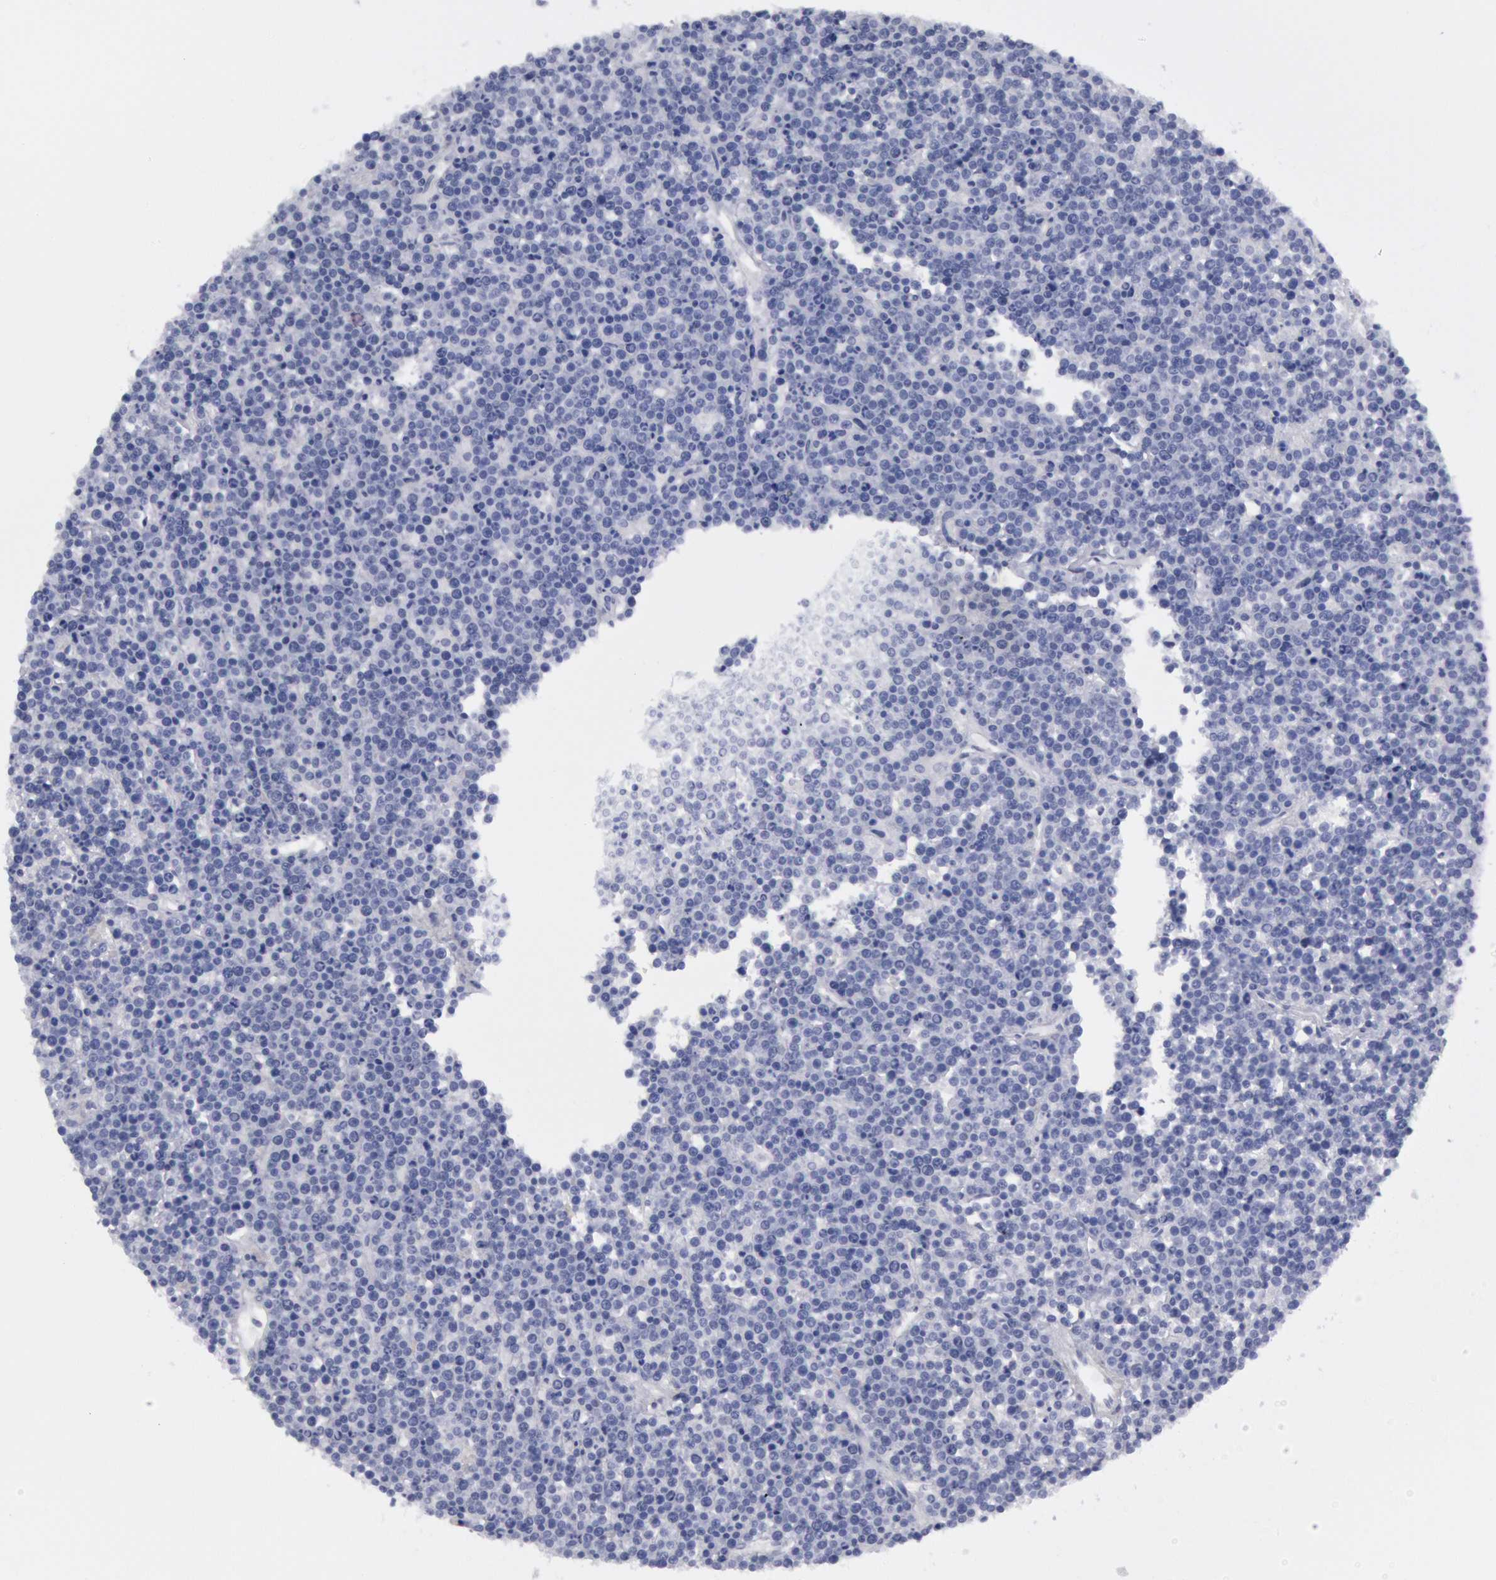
{"staining": {"intensity": "negative", "quantity": "none", "location": "none"}, "tissue": "lymphoma", "cell_type": "Tumor cells", "image_type": "cancer", "snomed": [{"axis": "morphology", "description": "Malignant lymphoma, non-Hodgkin's type, High grade"}, {"axis": "topography", "description": "Ovary"}], "caption": "A high-resolution histopathology image shows immunohistochemistry staining of high-grade malignant lymphoma, non-Hodgkin's type, which demonstrates no significant staining in tumor cells.", "gene": "FHL1", "patient": {"sex": "female", "age": 56}}